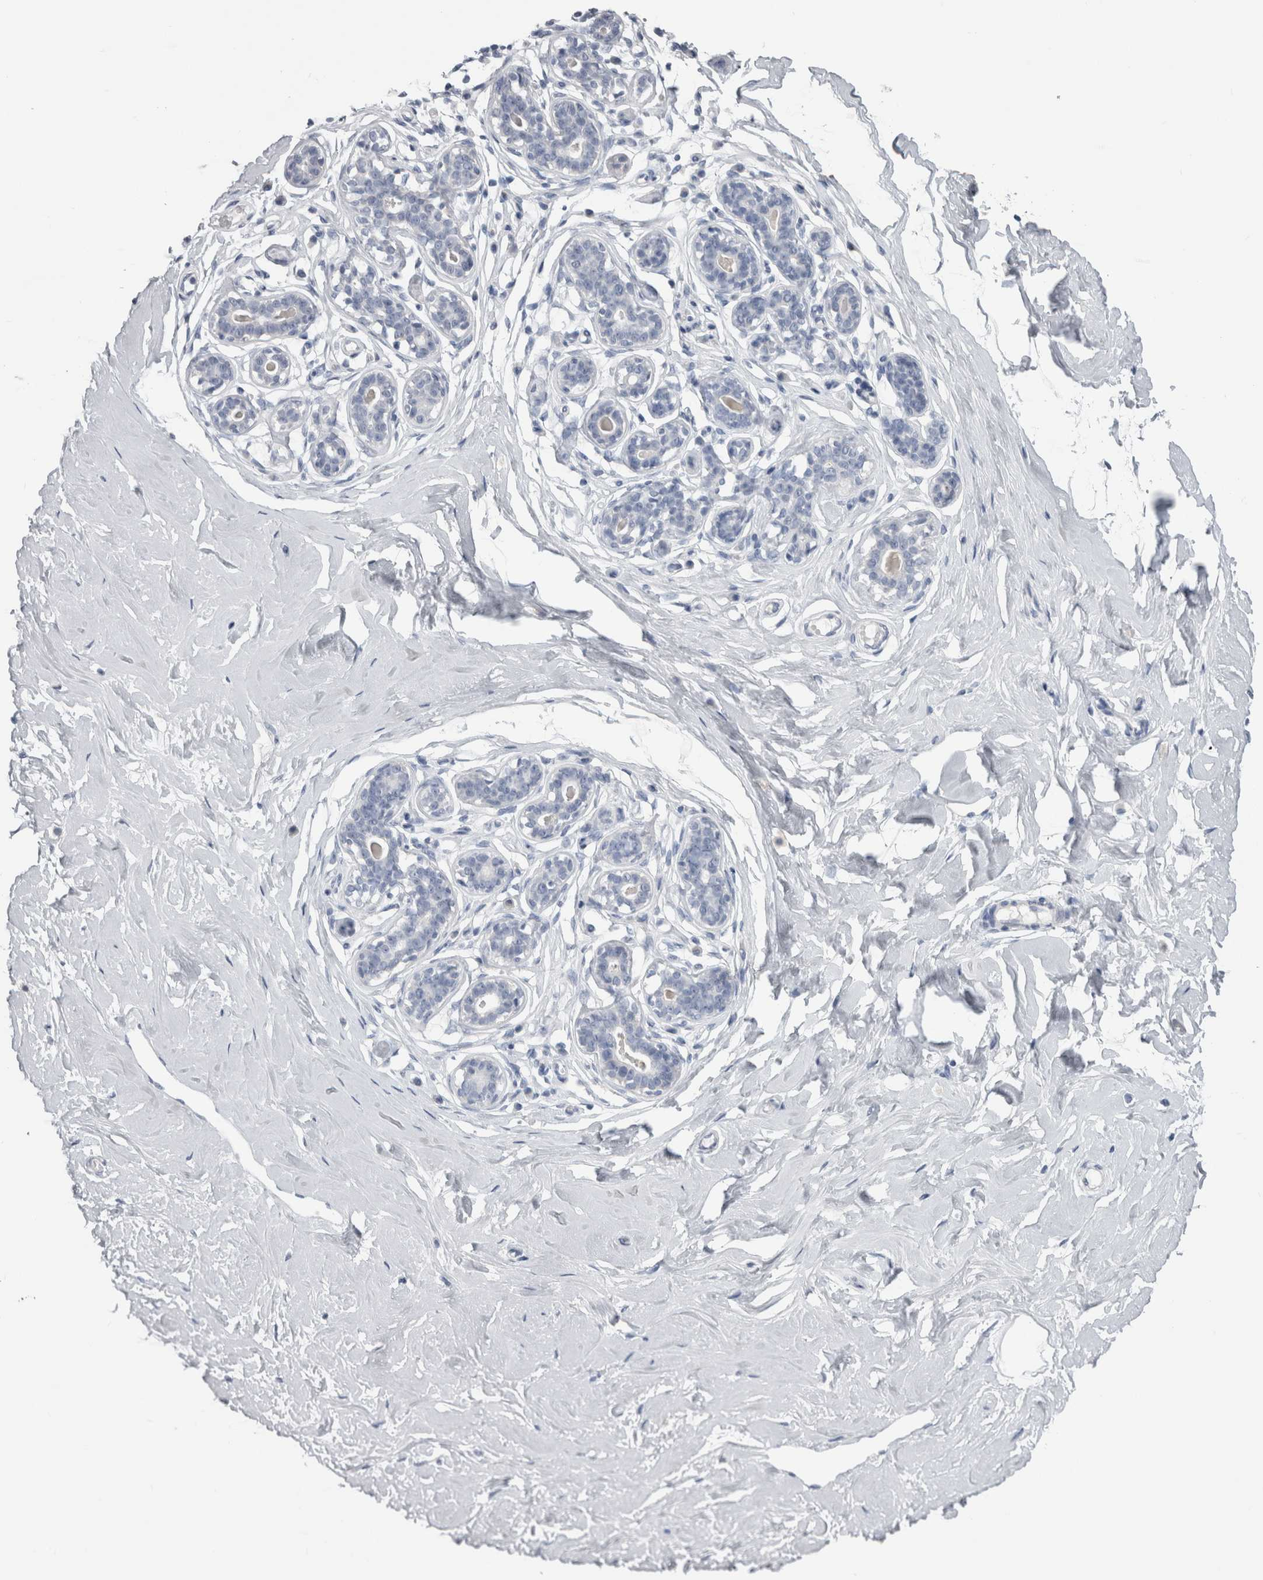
{"staining": {"intensity": "negative", "quantity": "none", "location": "none"}, "tissue": "breast", "cell_type": "Adipocytes", "image_type": "normal", "snomed": [{"axis": "morphology", "description": "Normal tissue, NOS"}, {"axis": "morphology", "description": "Adenoma, NOS"}, {"axis": "topography", "description": "Breast"}], "caption": "A high-resolution photomicrograph shows immunohistochemistry (IHC) staining of normal breast, which demonstrates no significant staining in adipocytes.", "gene": "MSMB", "patient": {"sex": "female", "age": 23}}